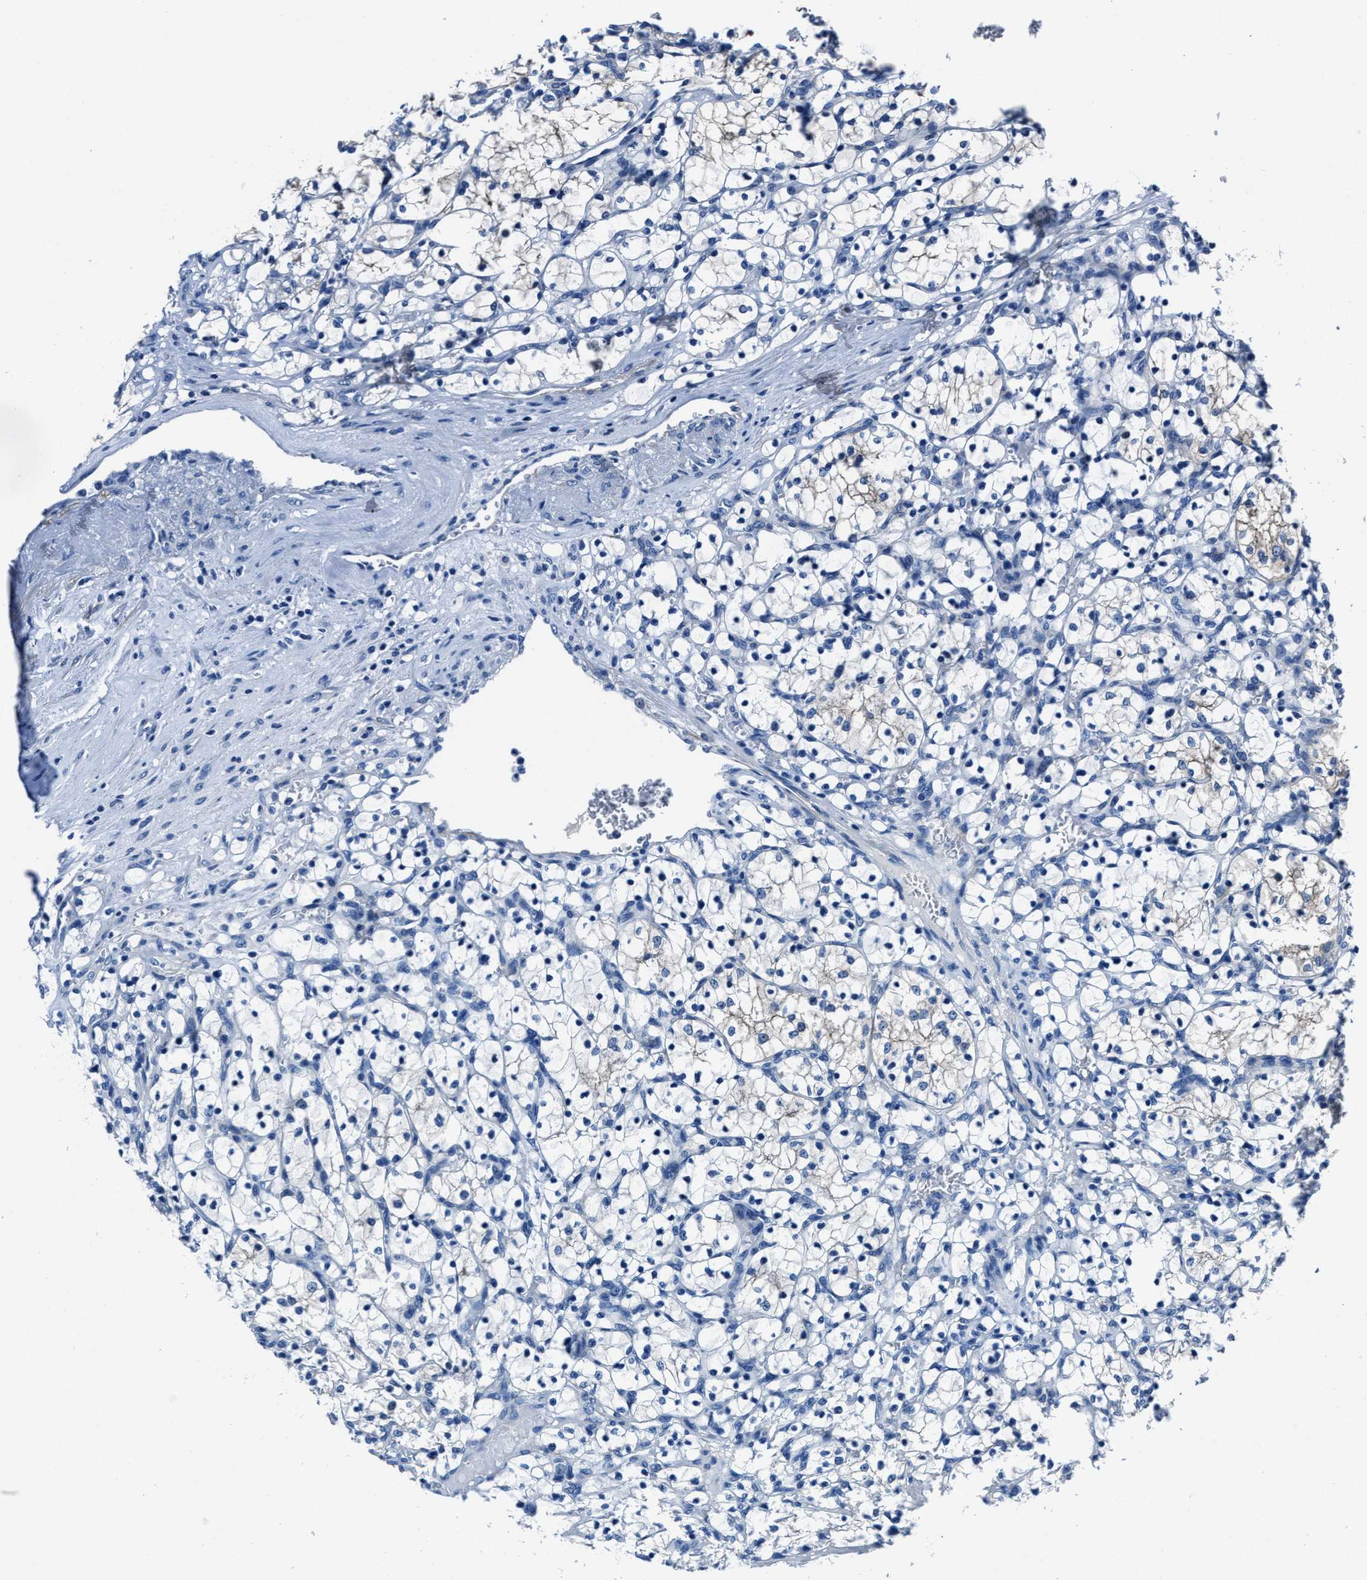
{"staining": {"intensity": "negative", "quantity": "none", "location": "none"}, "tissue": "renal cancer", "cell_type": "Tumor cells", "image_type": "cancer", "snomed": [{"axis": "morphology", "description": "Adenocarcinoma, NOS"}, {"axis": "topography", "description": "Kidney"}], "caption": "DAB immunohistochemical staining of human renal adenocarcinoma reveals no significant staining in tumor cells. (DAB (3,3'-diaminobenzidine) immunohistochemistry visualized using brightfield microscopy, high magnification).", "gene": "LMO7", "patient": {"sex": "female", "age": 69}}